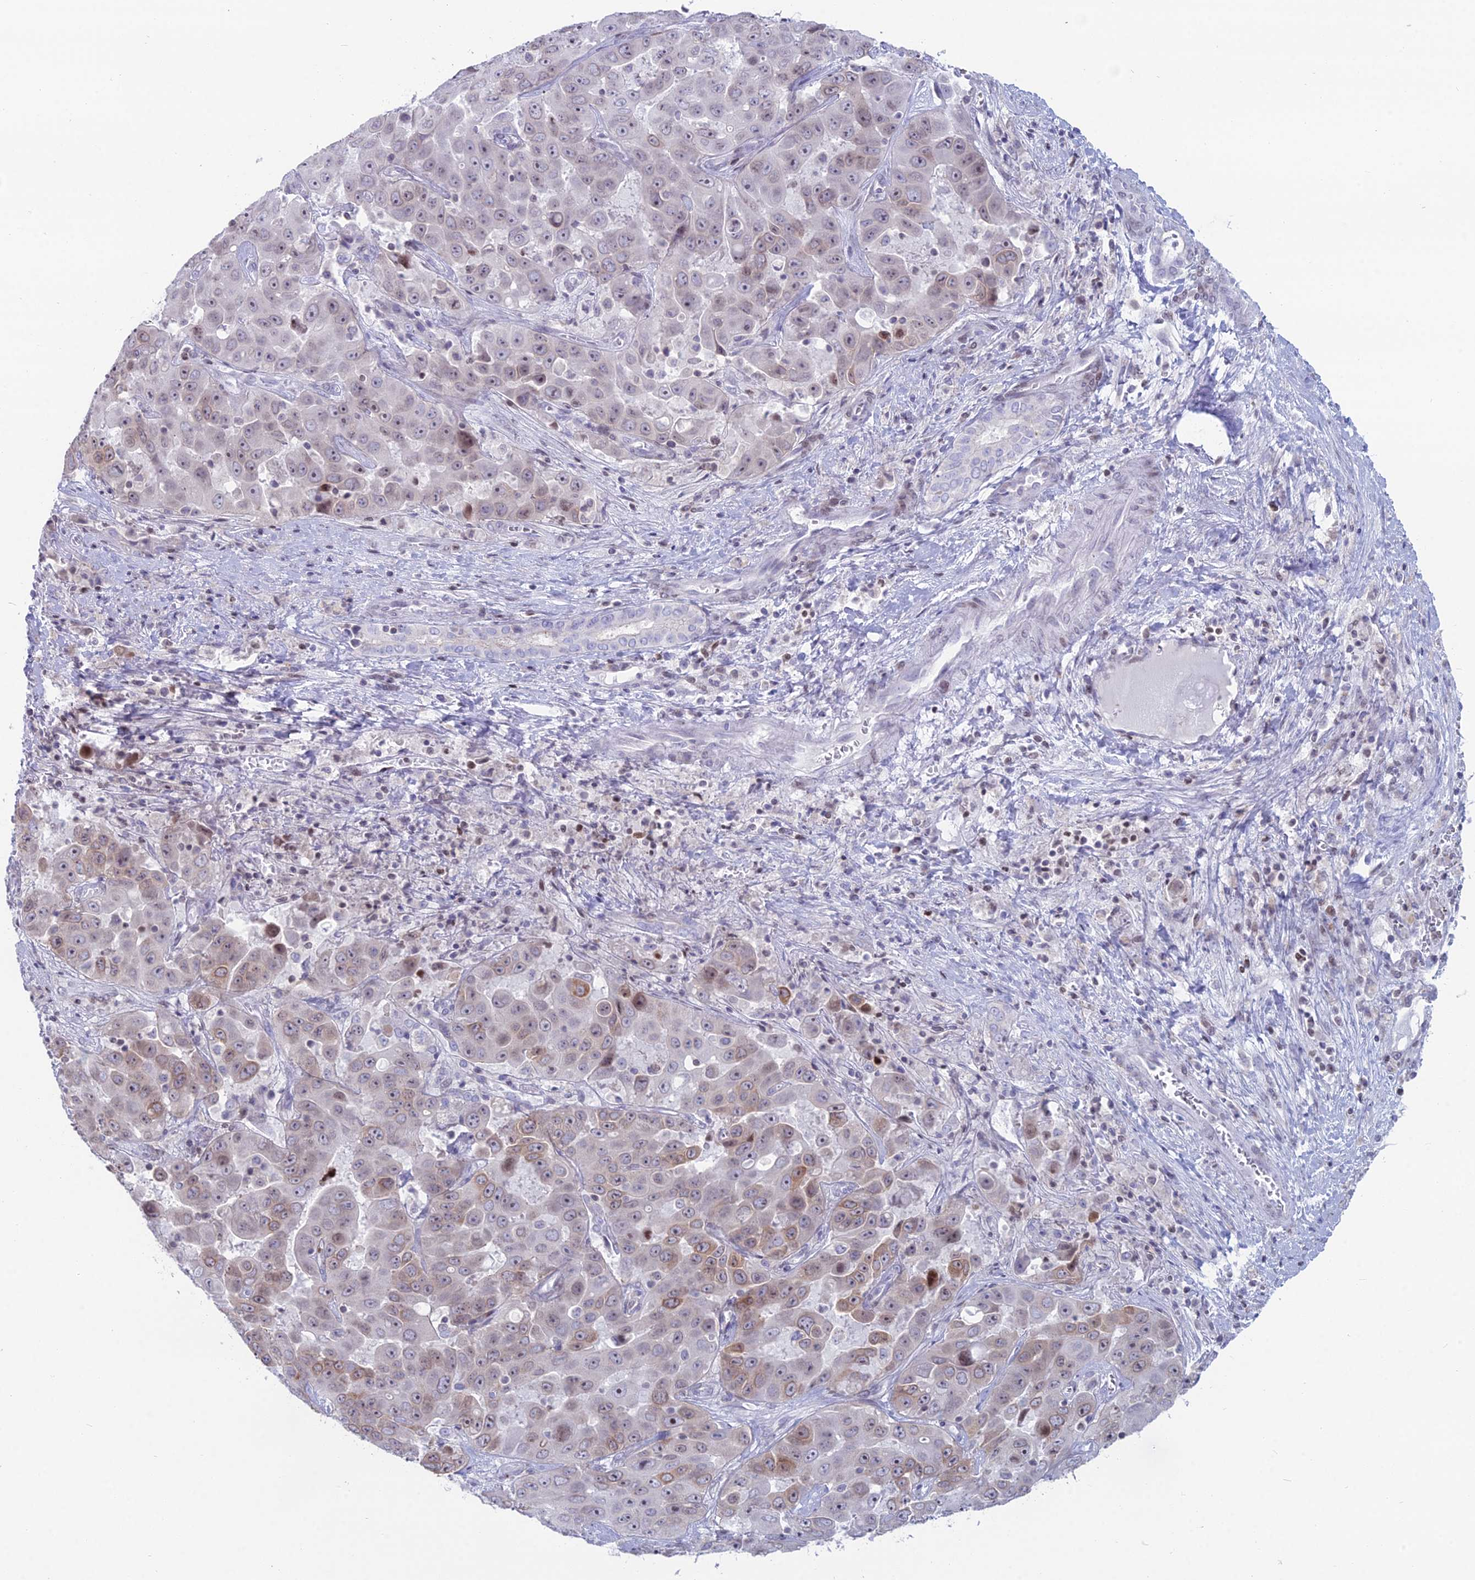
{"staining": {"intensity": "weak", "quantity": "25%-75%", "location": "cytoplasmic/membranous,nuclear"}, "tissue": "liver cancer", "cell_type": "Tumor cells", "image_type": "cancer", "snomed": [{"axis": "morphology", "description": "Cholangiocarcinoma"}, {"axis": "topography", "description": "Liver"}], "caption": "Immunohistochemistry (IHC) of liver cancer (cholangiocarcinoma) displays low levels of weak cytoplasmic/membranous and nuclear expression in about 25%-75% of tumor cells.", "gene": "CERS6", "patient": {"sex": "female", "age": 52}}